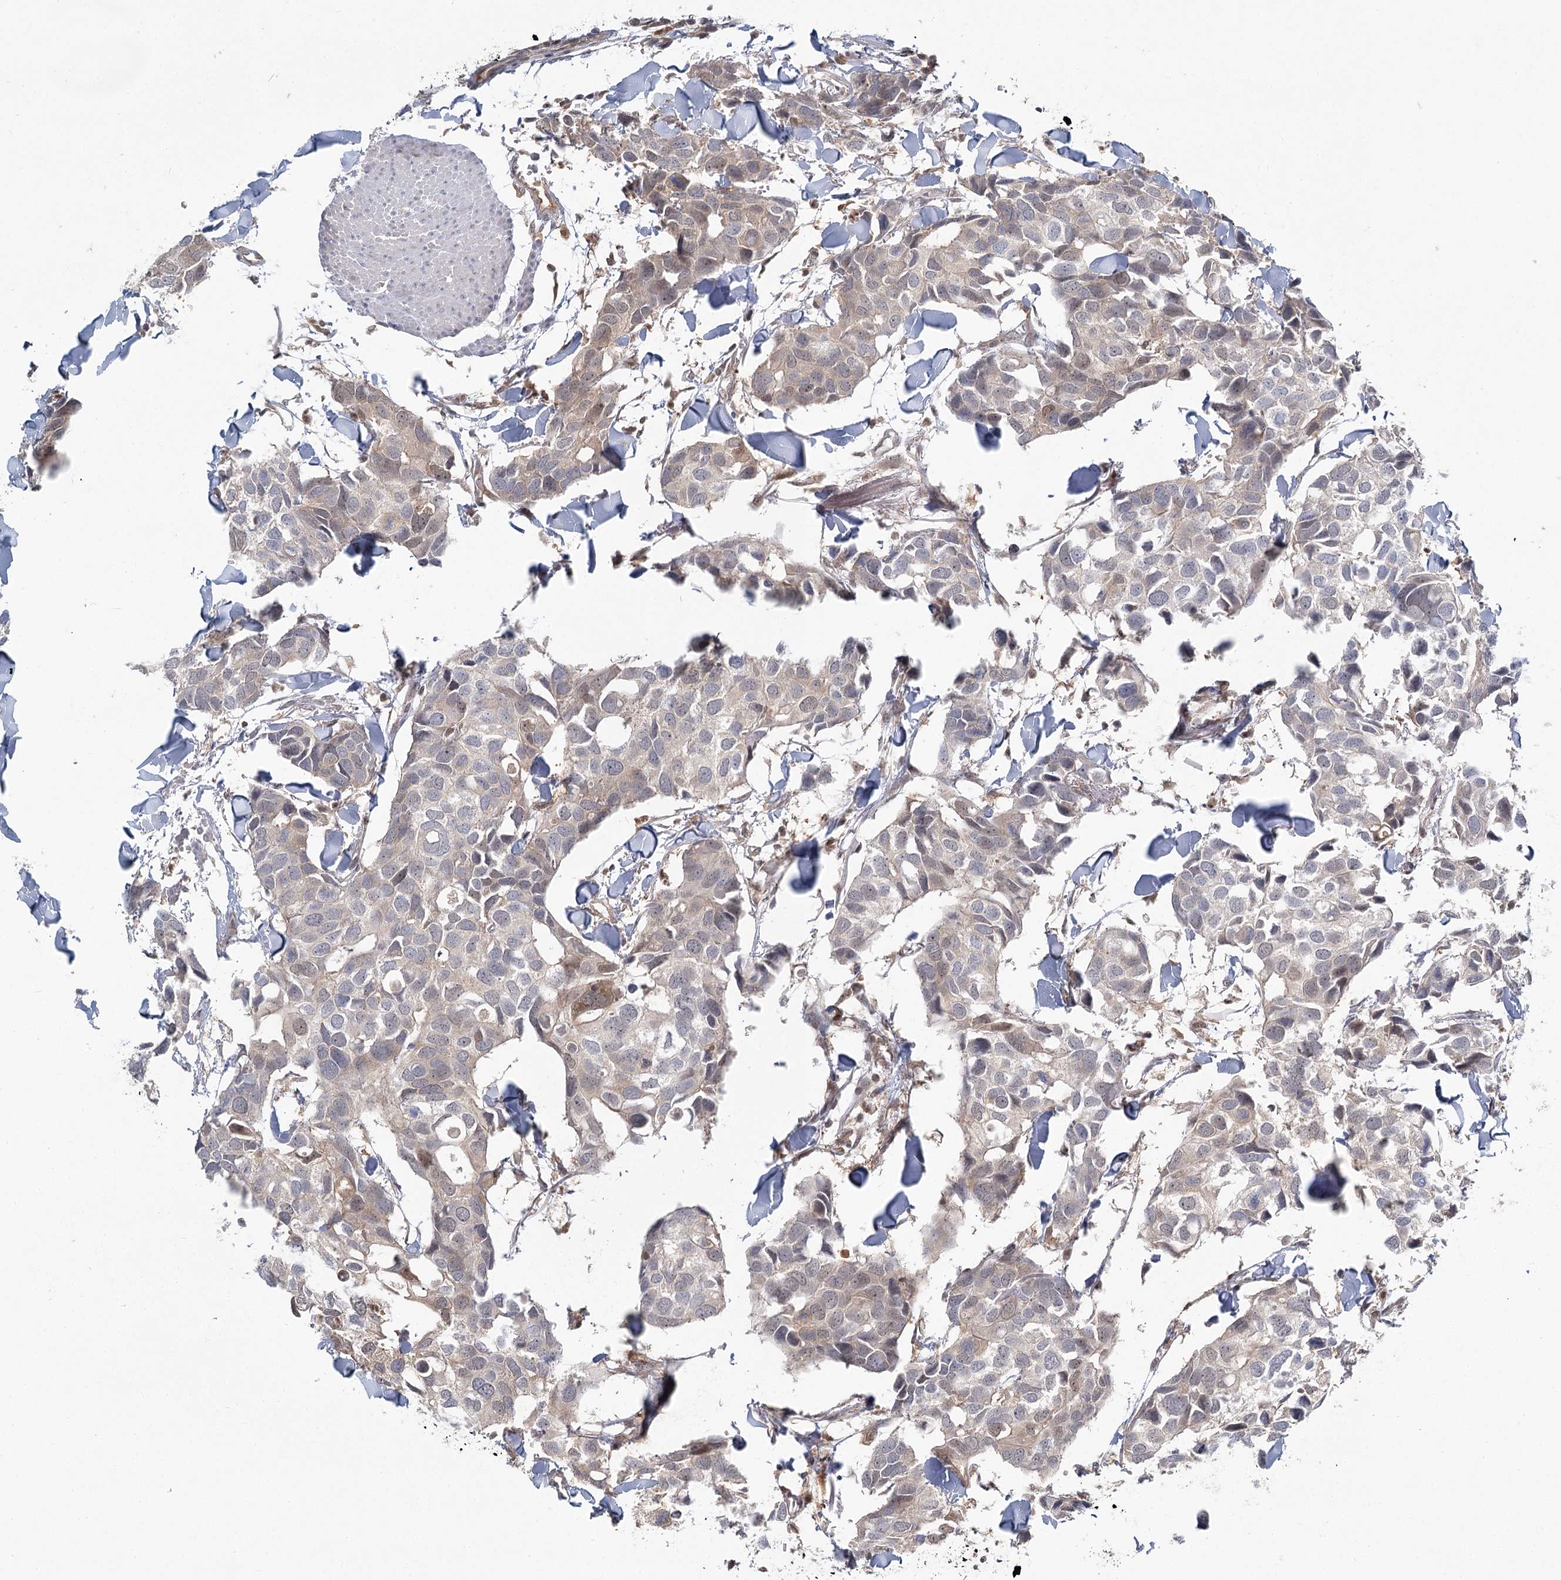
{"staining": {"intensity": "moderate", "quantity": "<25%", "location": "nuclear"}, "tissue": "breast cancer", "cell_type": "Tumor cells", "image_type": "cancer", "snomed": [{"axis": "morphology", "description": "Duct carcinoma"}, {"axis": "topography", "description": "Breast"}], "caption": "Immunohistochemical staining of breast cancer shows moderate nuclear protein expression in about <25% of tumor cells.", "gene": "THNSL1", "patient": {"sex": "female", "age": 83}}